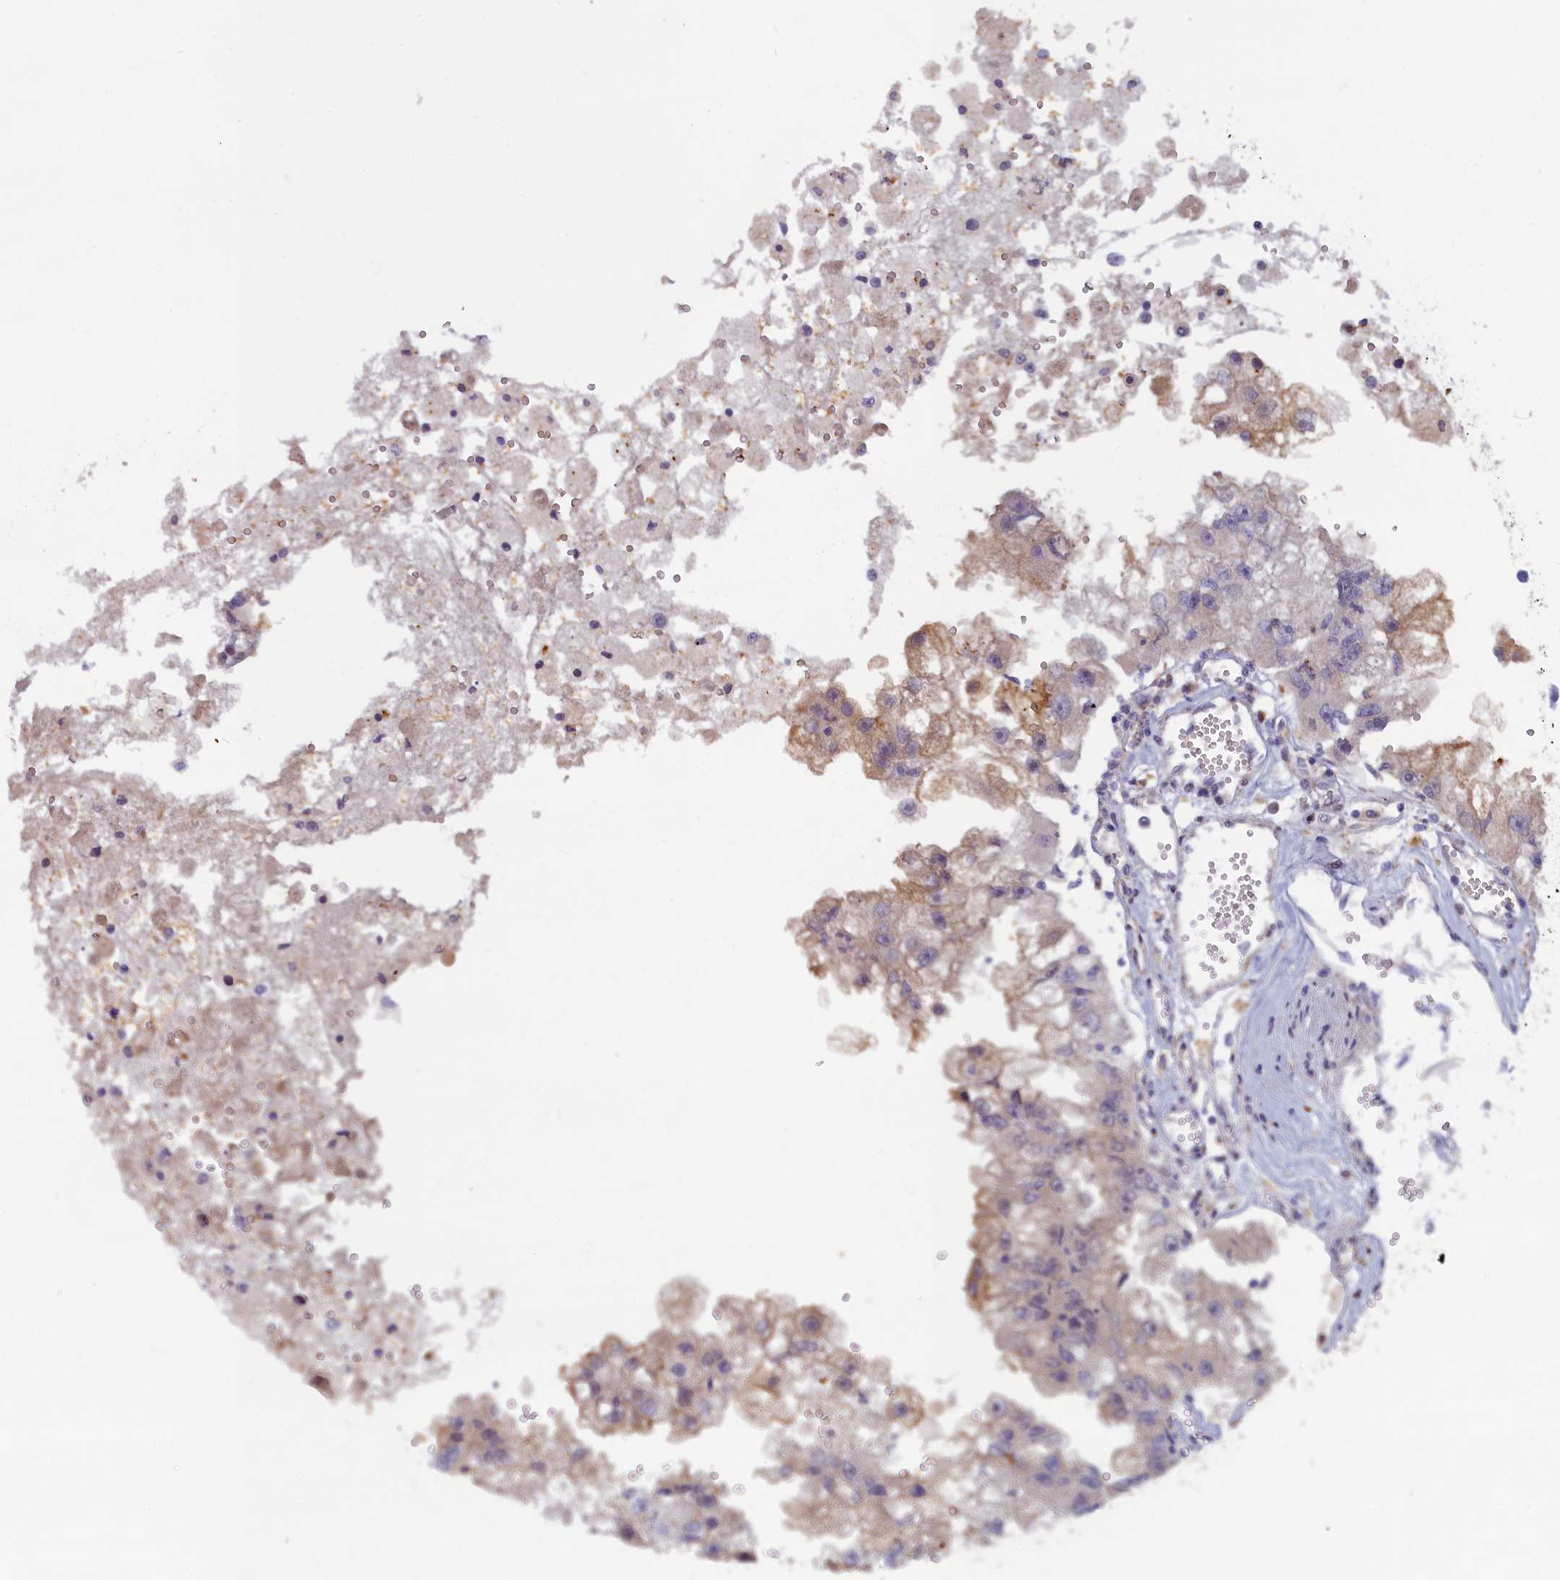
{"staining": {"intensity": "weak", "quantity": "<25%", "location": "cytoplasmic/membranous"}, "tissue": "renal cancer", "cell_type": "Tumor cells", "image_type": "cancer", "snomed": [{"axis": "morphology", "description": "Adenocarcinoma, NOS"}, {"axis": "topography", "description": "Kidney"}], "caption": "Renal adenocarcinoma was stained to show a protein in brown. There is no significant staining in tumor cells. (DAB immunohistochemistry (IHC) visualized using brightfield microscopy, high magnification).", "gene": "FCSK", "patient": {"sex": "male", "age": 63}}